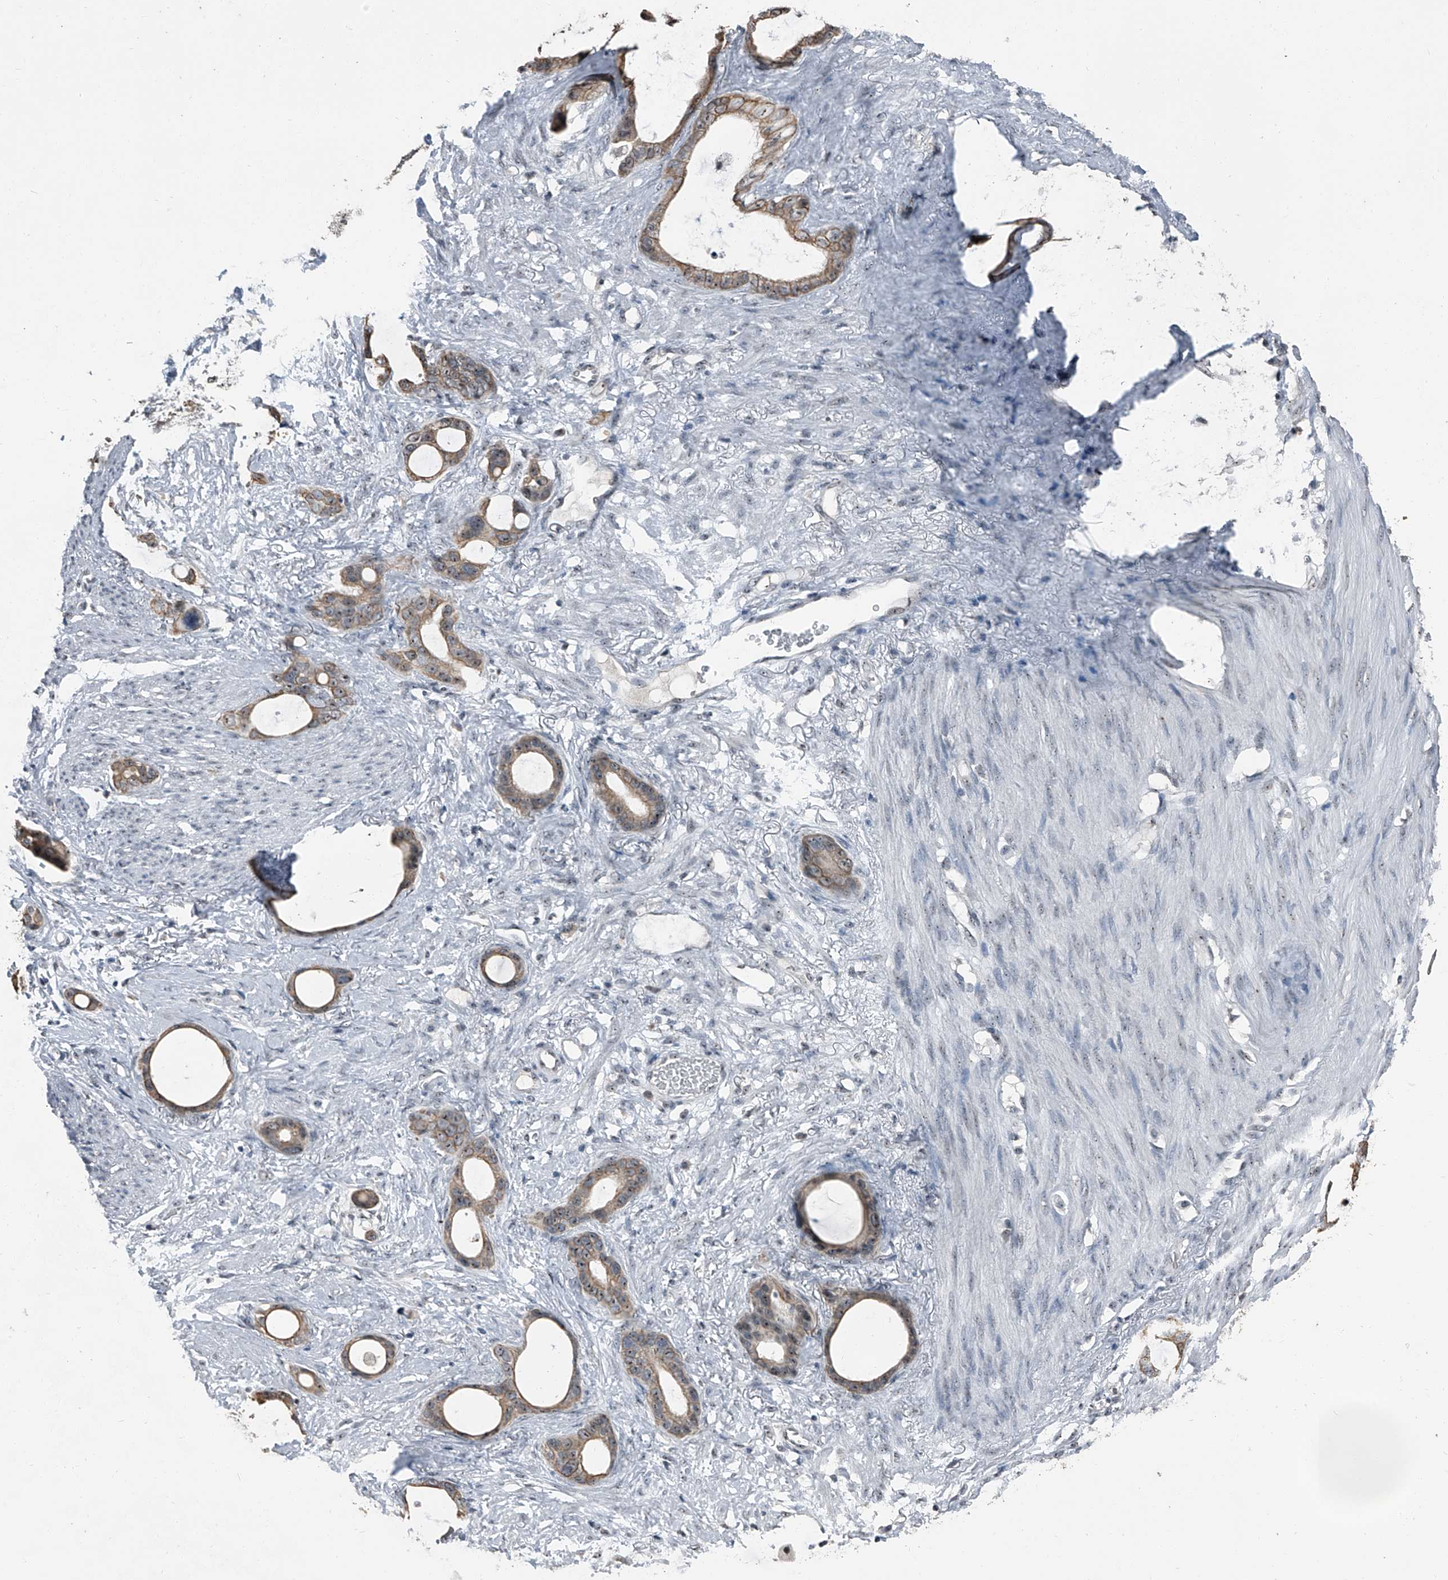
{"staining": {"intensity": "moderate", "quantity": ">75%", "location": "cytoplasmic/membranous,nuclear"}, "tissue": "stomach cancer", "cell_type": "Tumor cells", "image_type": "cancer", "snomed": [{"axis": "morphology", "description": "Adenocarcinoma, NOS"}, {"axis": "topography", "description": "Stomach"}], "caption": "Moderate cytoplasmic/membranous and nuclear protein positivity is present in about >75% of tumor cells in stomach cancer (adenocarcinoma). The protein of interest is shown in brown color, while the nuclei are stained blue.", "gene": "TCOF1", "patient": {"sex": "female", "age": 75}}